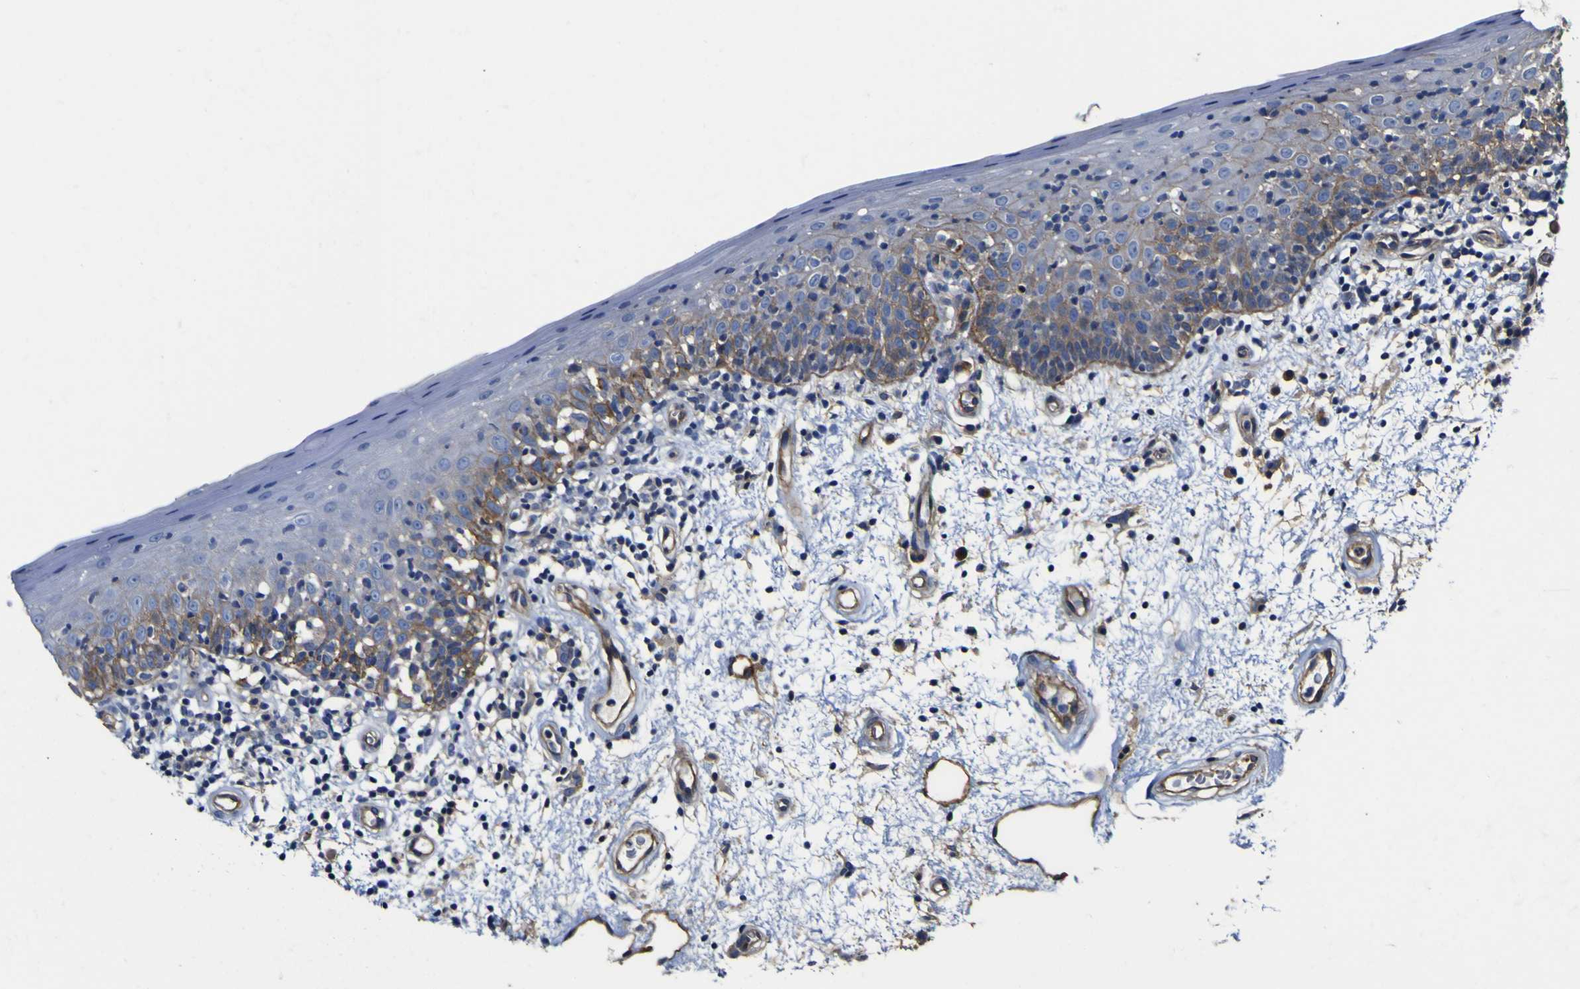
{"staining": {"intensity": "moderate", "quantity": "25%-75%", "location": "cytoplasmic/membranous"}, "tissue": "oral mucosa", "cell_type": "Squamous epithelial cells", "image_type": "normal", "snomed": [{"axis": "morphology", "description": "Normal tissue, NOS"}, {"axis": "morphology", "description": "Squamous cell carcinoma, NOS"}, {"axis": "topography", "description": "Skeletal muscle"}, {"axis": "topography", "description": "Oral tissue"}, {"axis": "topography", "description": "Head-Neck"}], "caption": "Unremarkable oral mucosa demonstrates moderate cytoplasmic/membranous positivity in approximately 25%-75% of squamous epithelial cells, visualized by immunohistochemistry. (IHC, brightfield microscopy, high magnification).", "gene": "CD151", "patient": {"sex": "male", "age": 71}}